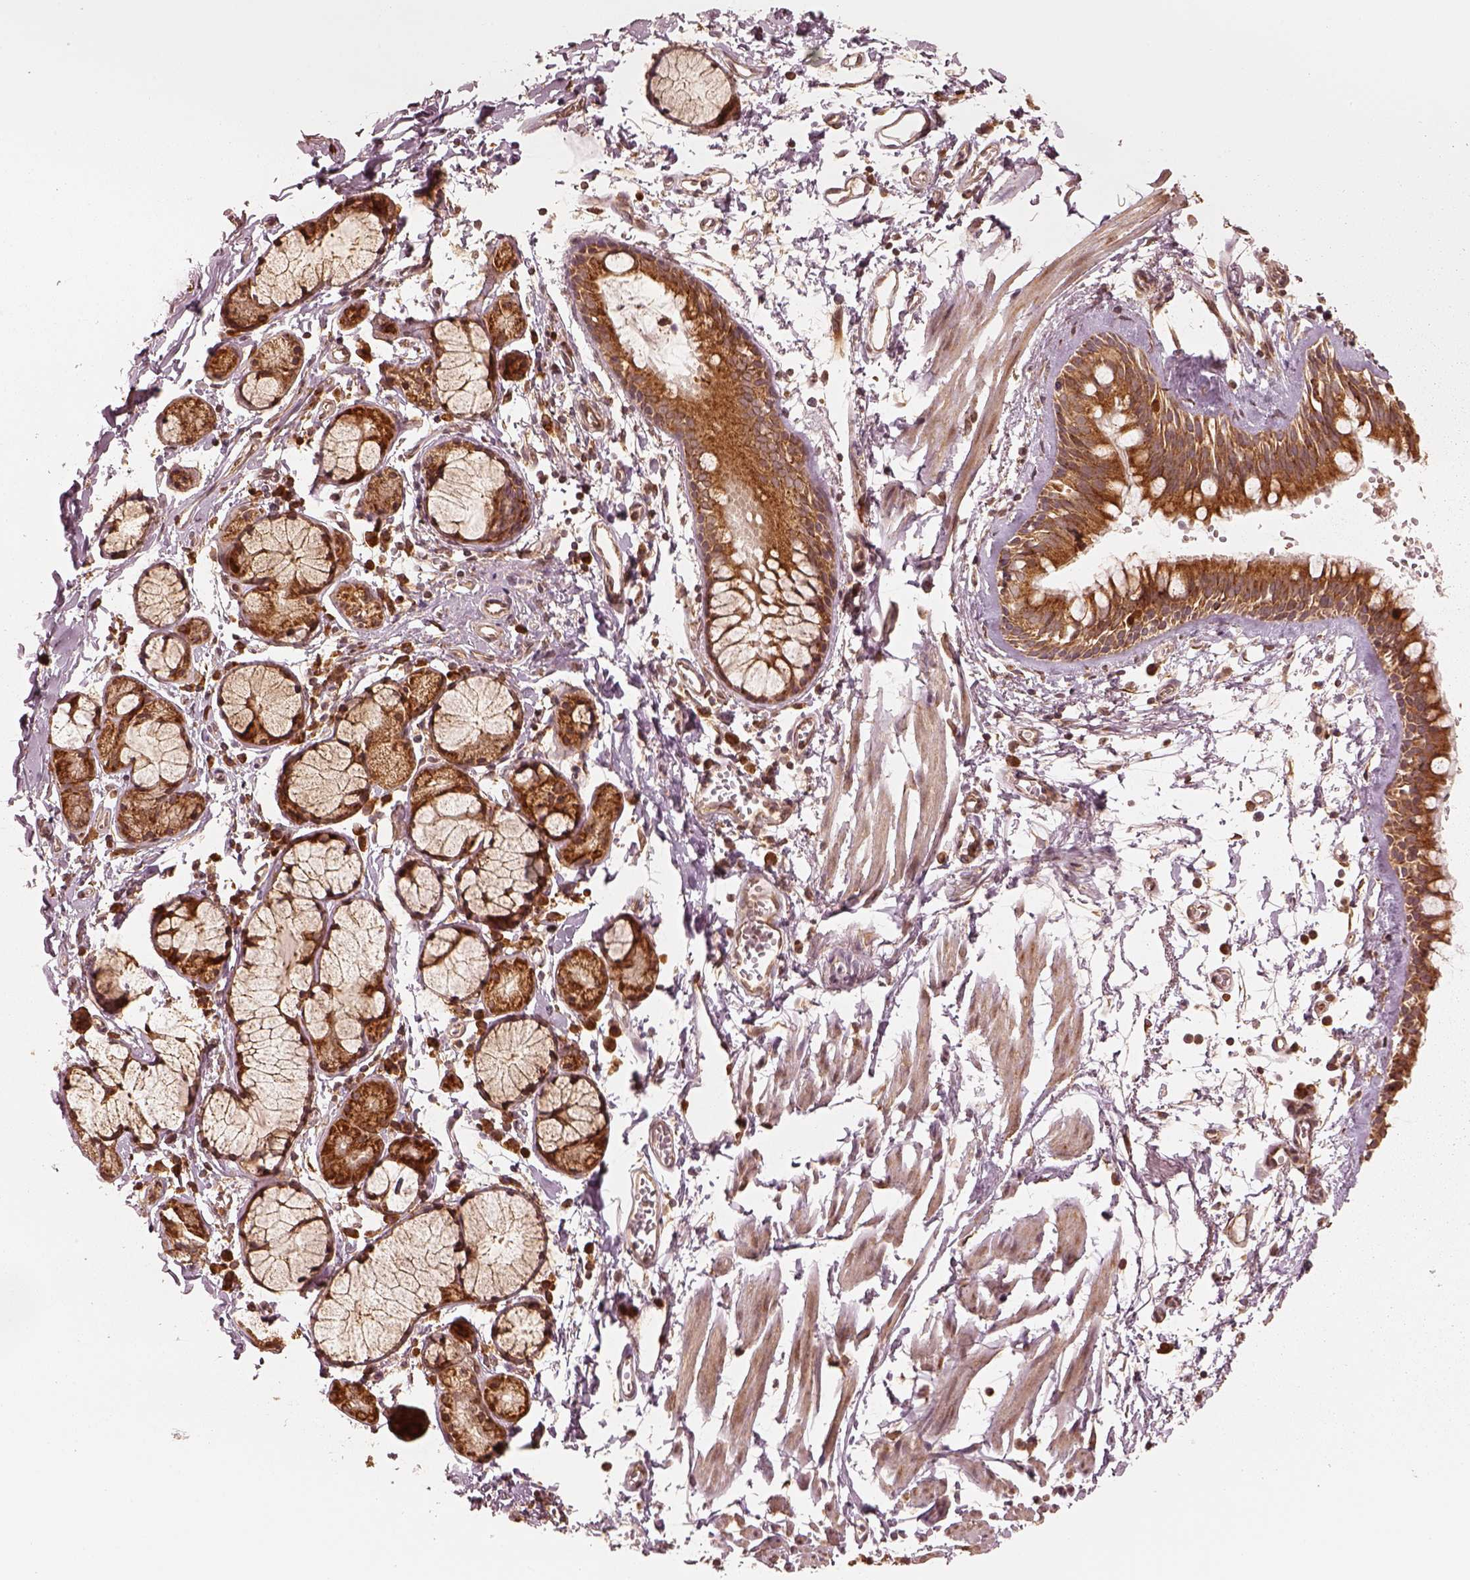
{"staining": {"intensity": "strong", "quantity": ">75%", "location": "cytoplasmic/membranous"}, "tissue": "bronchus", "cell_type": "Respiratory epithelial cells", "image_type": "normal", "snomed": [{"axis": "morphology", "description": "Normal tissue, NOS"}, {"axis": "topography", "description": "Cartilage tissue"}, {"axis": "topography", "description": "Bronchus"}], "caption": "A photomicrograph of bronchus stained for a protein shows strong cytoplasmic/membranous brown staining in respiratory epithelial cells. Using DAB (brown) and hematoxylin (blue) stains, captured at high magnification using brightfield microscopy.", "gene": "DNAJC25", "patient": {"sex": "female", "age": 59}}